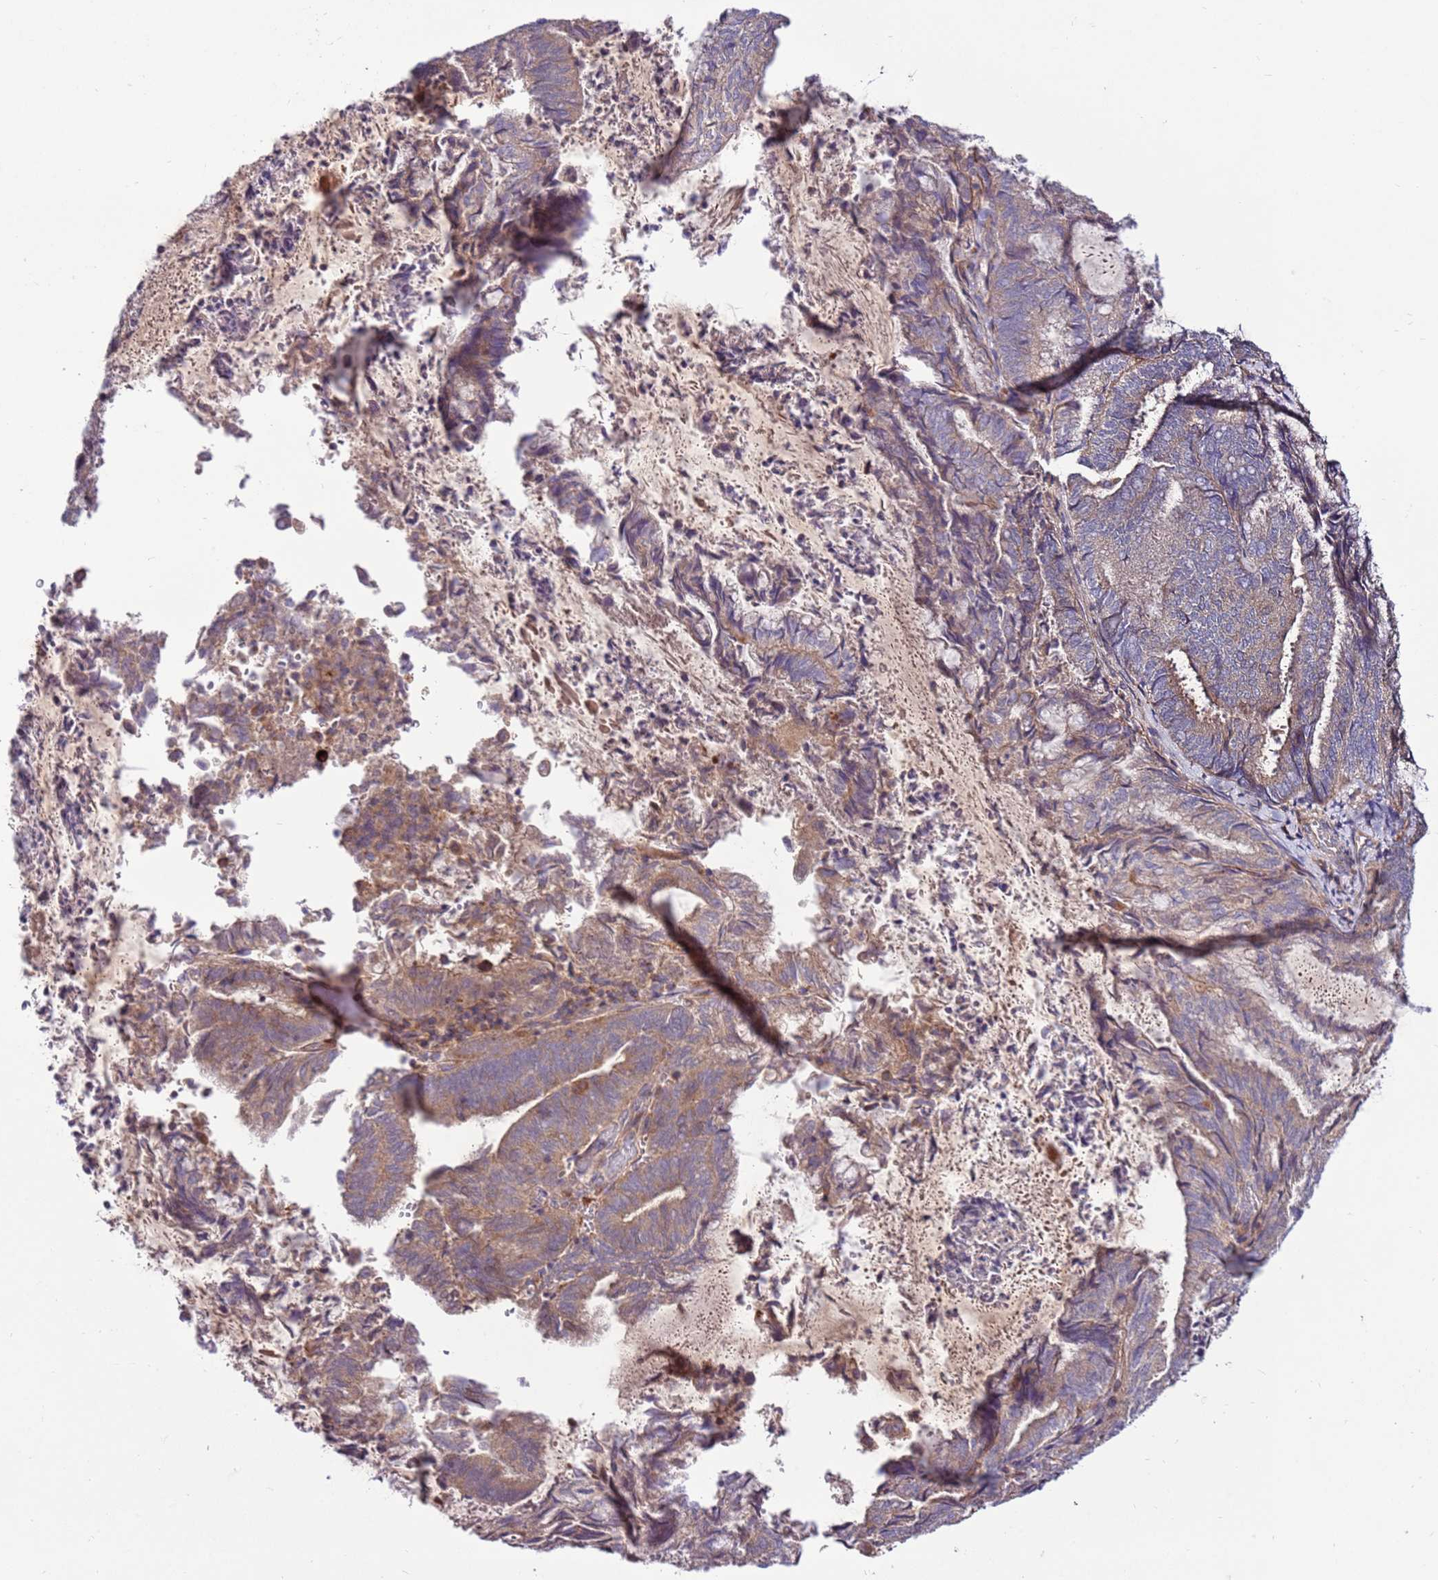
{"staining": {"intensity": "weak", "quantity": "25%-75%", "location": "cytoplasmic/membranous"}, "tissue": "endometrial cancer", "cell_type": "Tumor cells", "image_type": "cancer", "snomed": [{"axis": "morphology", "description": "Adenocarcinoma, NOS"}, {"axis": "topography", "description": "Endometrium"}], "caption": "Approximately 25%-75% of tumor cells in human endometrial cancer (adenocarcinoma) demonstrate weak cytoplasmic/membranous protein positivity as visualized by brown immunohistochemical staining.", "gene": "ZNF624", "patient": {"sex": "female", "age": 80}}